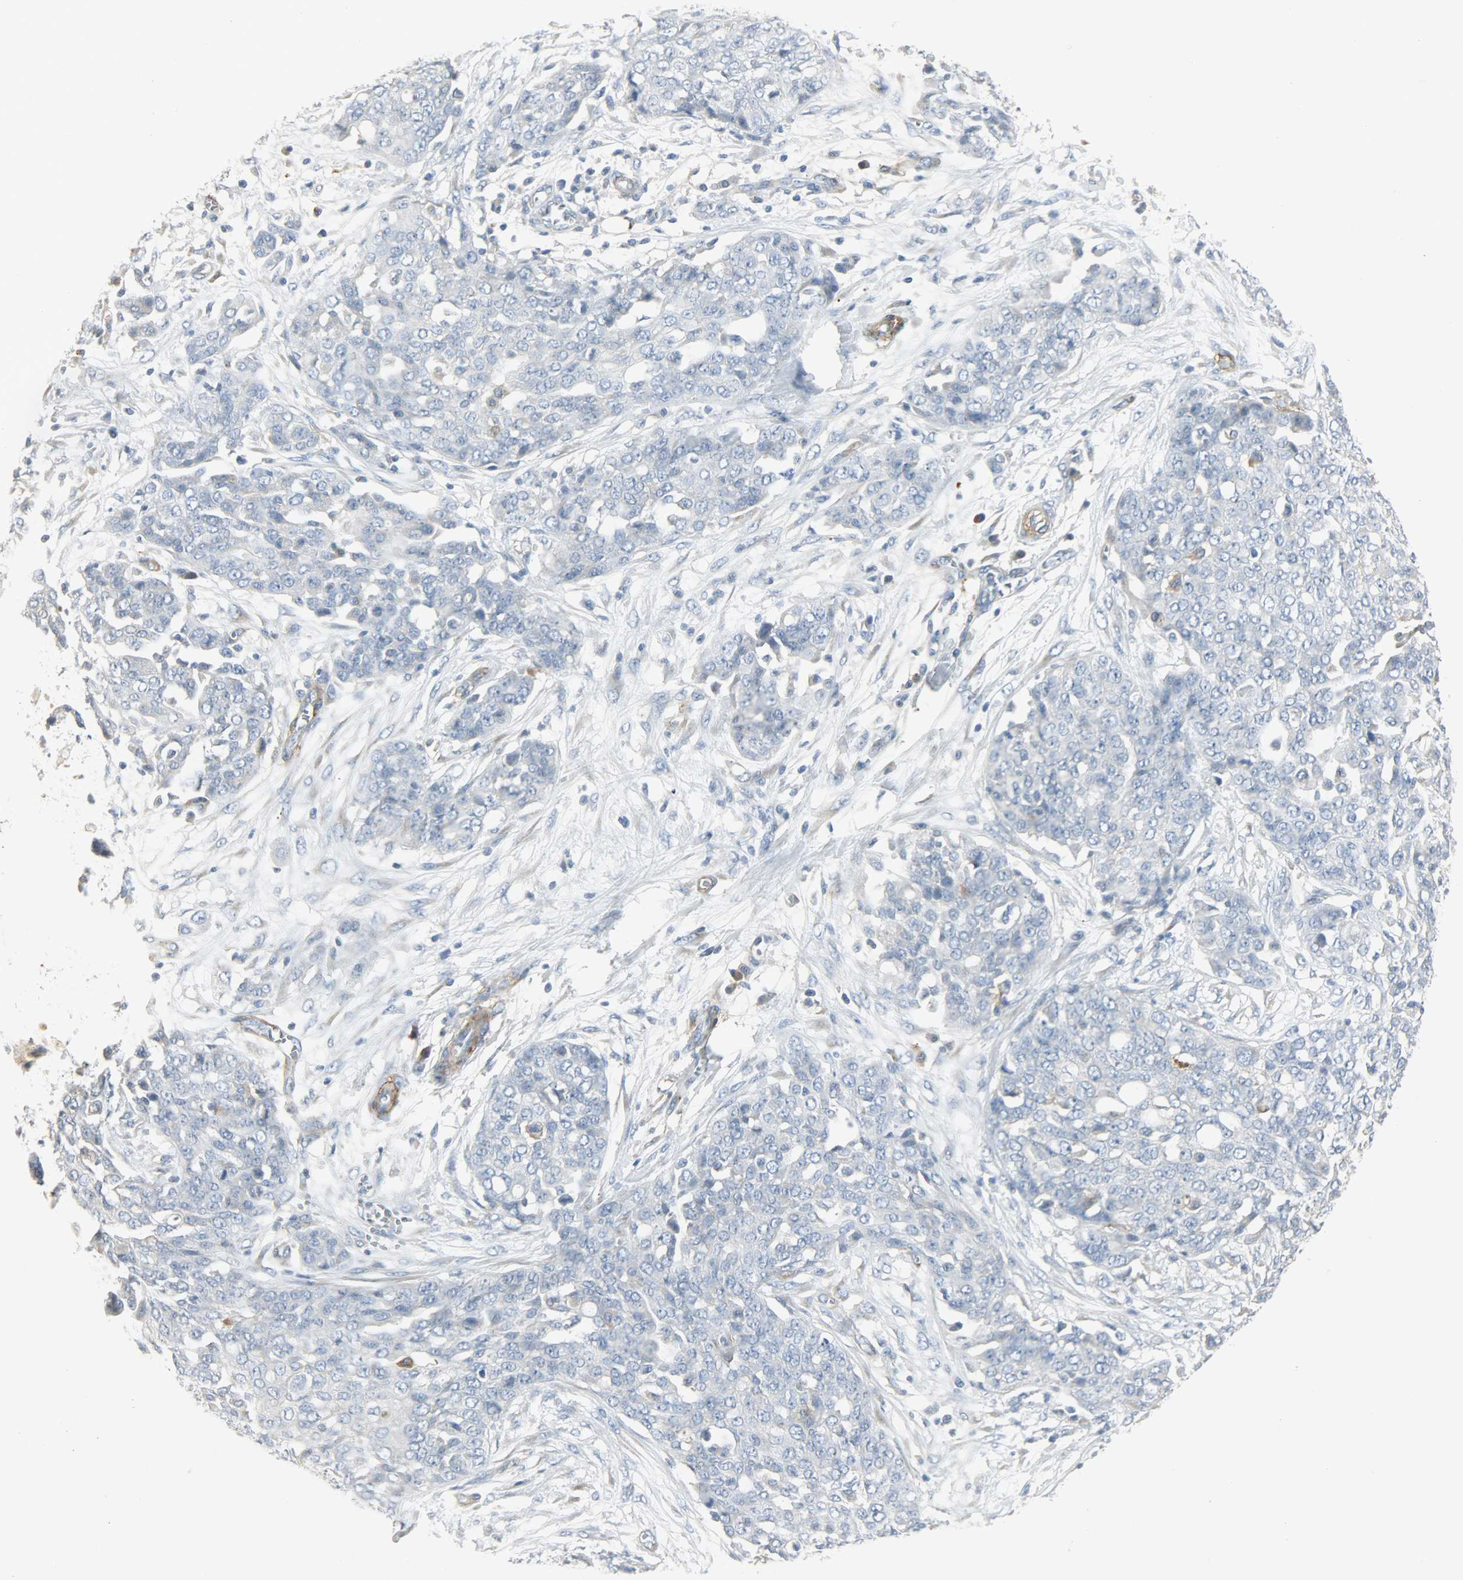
{"staining": {"intensity": "negative", "quantity": "none", "location": "none"}, "tissue": "ovarian cancer", "cell_type": "Tumor cells", "image_type": "cancer", "snomed": [{"axis": "morphology", "description": "Cystadenocarcinoma, serous, NOS"}, {"axis": "topography", "description": "Soft tissue"}, {"axis": "topography", "description": "Ovary"}], "caption": "An image of human ovarian cancer (serous cystadenocarcinoma) is negative for staining in tumor cells. (Brightfield microscopy of DAB (3,3'-diaminobenzidine) immunohistochemistry (IHC) at high magnification).", "gene": "ENPEP", "patient": {"sex": "female", "age": 57}}